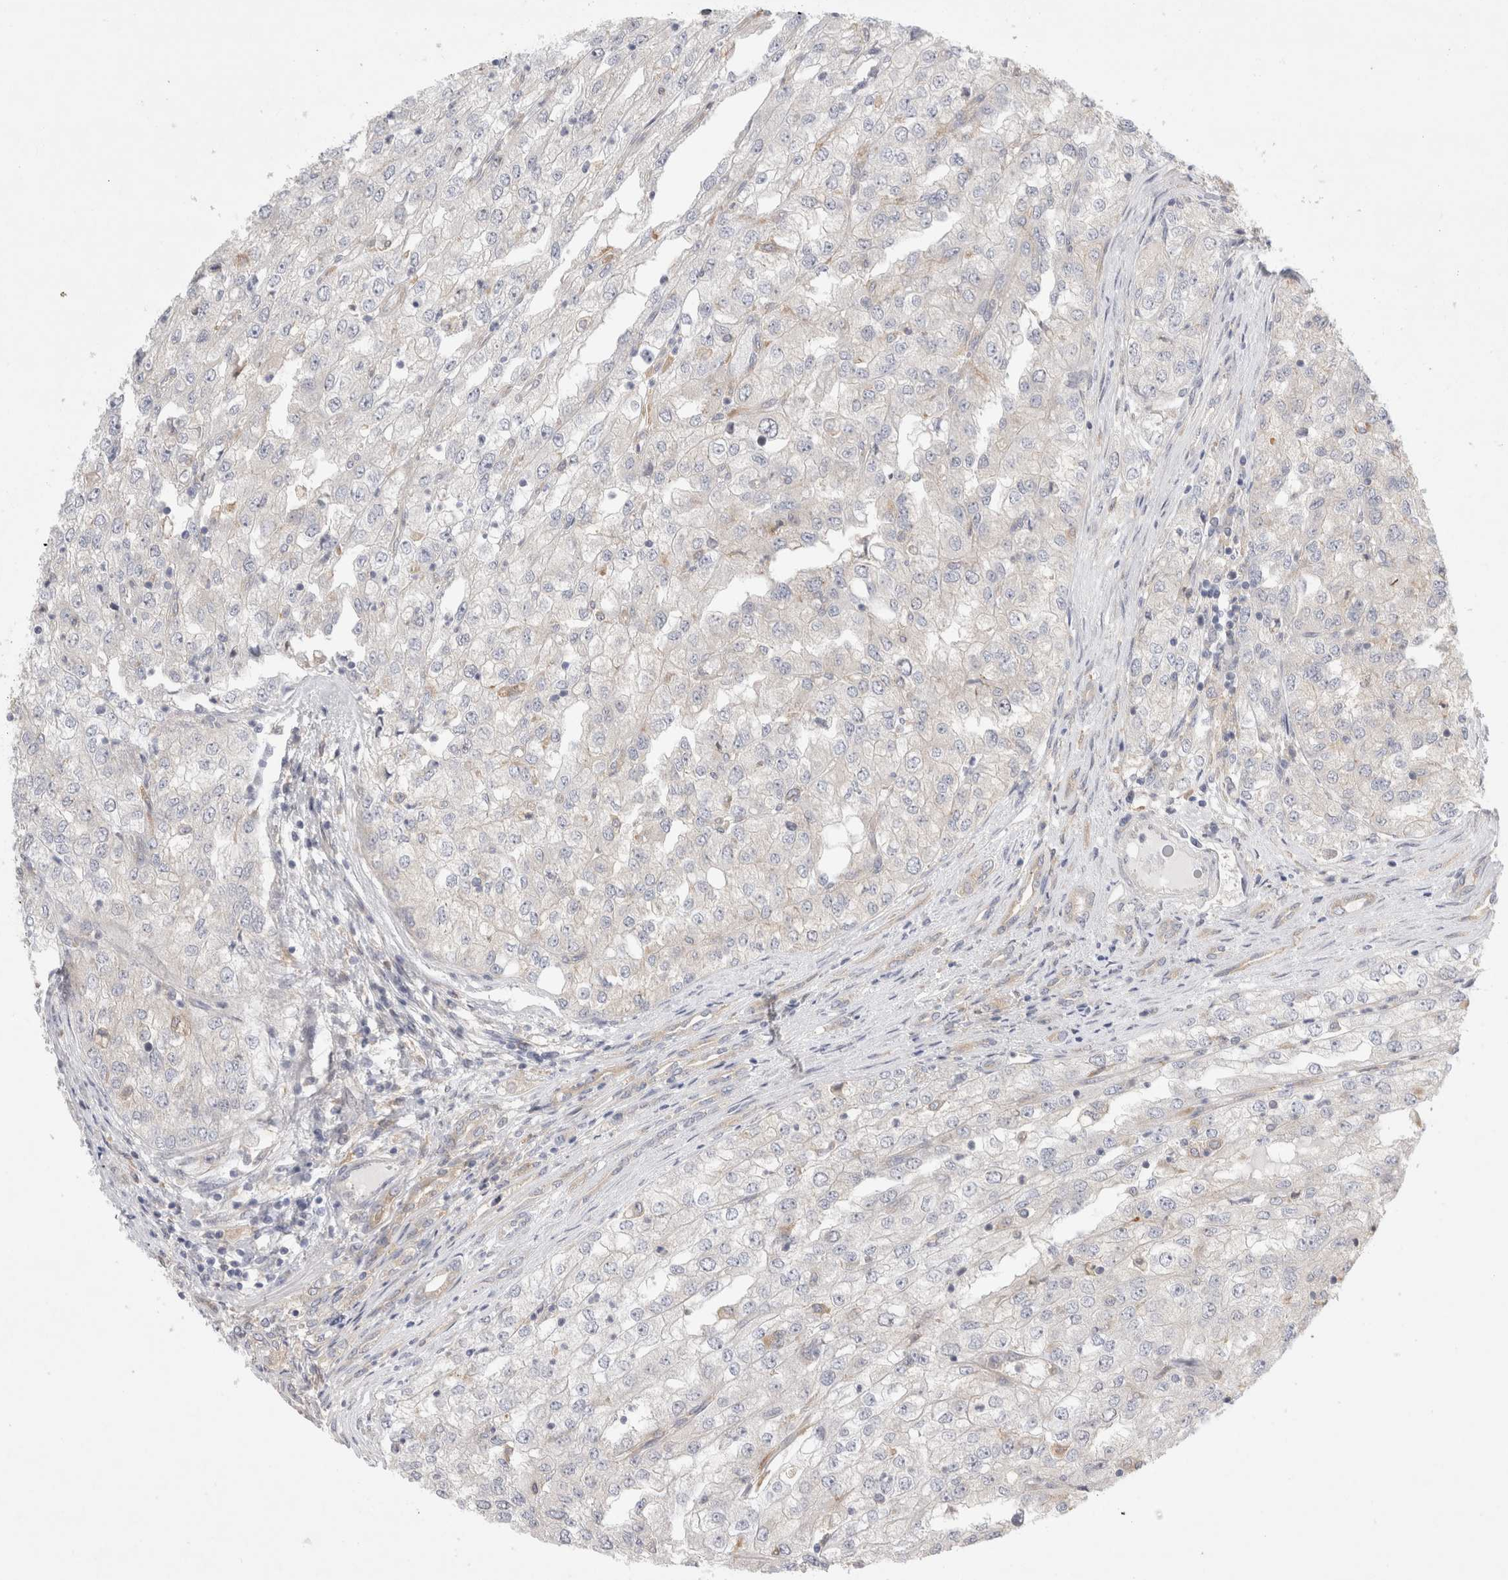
{"staining": {"intensity": "negative", "quantity": "none", "location": "none"}, "tissue": "renal cancer", "cell_type": "Tumor cells", "image_type": "cancer", "snomed": [{"axis": "morphology", "description": "Adenocarcinoma, NOS"}, {"axis": "topography", "description": "Kidney"}], "caption": "Immunohistochemistry of human renal cancer displays no positivity in tumor cells. (Brightfield microscopy of DAB (3,3'-diaminobenzidine) immunohistochemistry at high magnification).", "gene": "CDCA7L", "patient": {"sex": "female", "age": 54}}